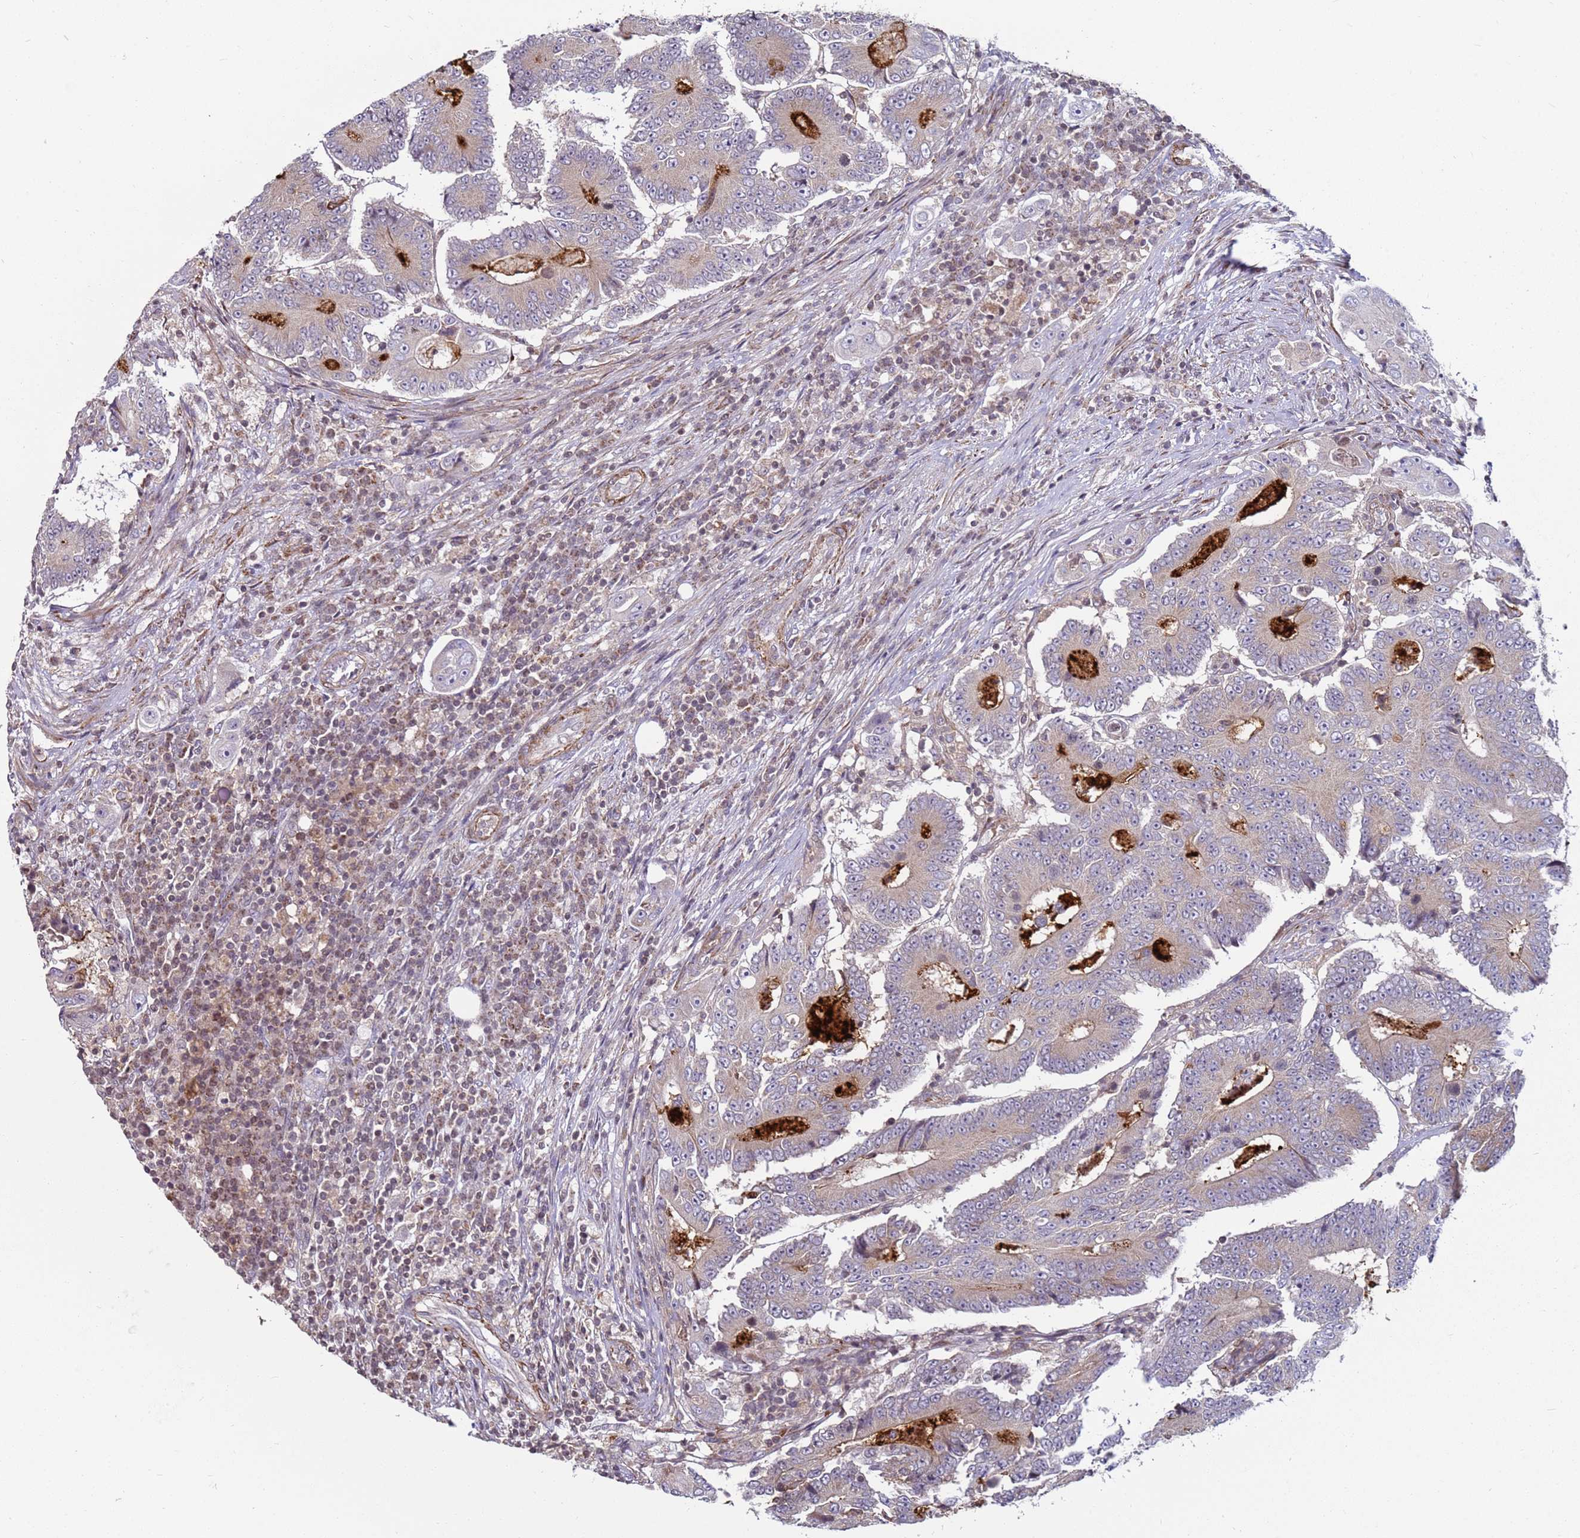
{"staining": {"intensity": "weak", "quantity": "<25%", "location": "cytoplasmic/membranous"}, "tissue": "colorectal cancer", "cell_type": "Tumor cells", "image_type": "cancer", "snomed": [{"axis": "morphology", "description": "Adenocarcinoma, NOS"}, {"axis": "topography", "description": "Colon"}], "caption": "Tumor cells show no significant staining in colorectal cancer. Brightfield microscopy of immunohistochemistry stained with DAB (3,3'-diaminobenzidine) (brown) and hematoxylin (blue), captured at high magnification.", "gene": "SNAPC4", "patient": {"sex": "male", "age": 83}}